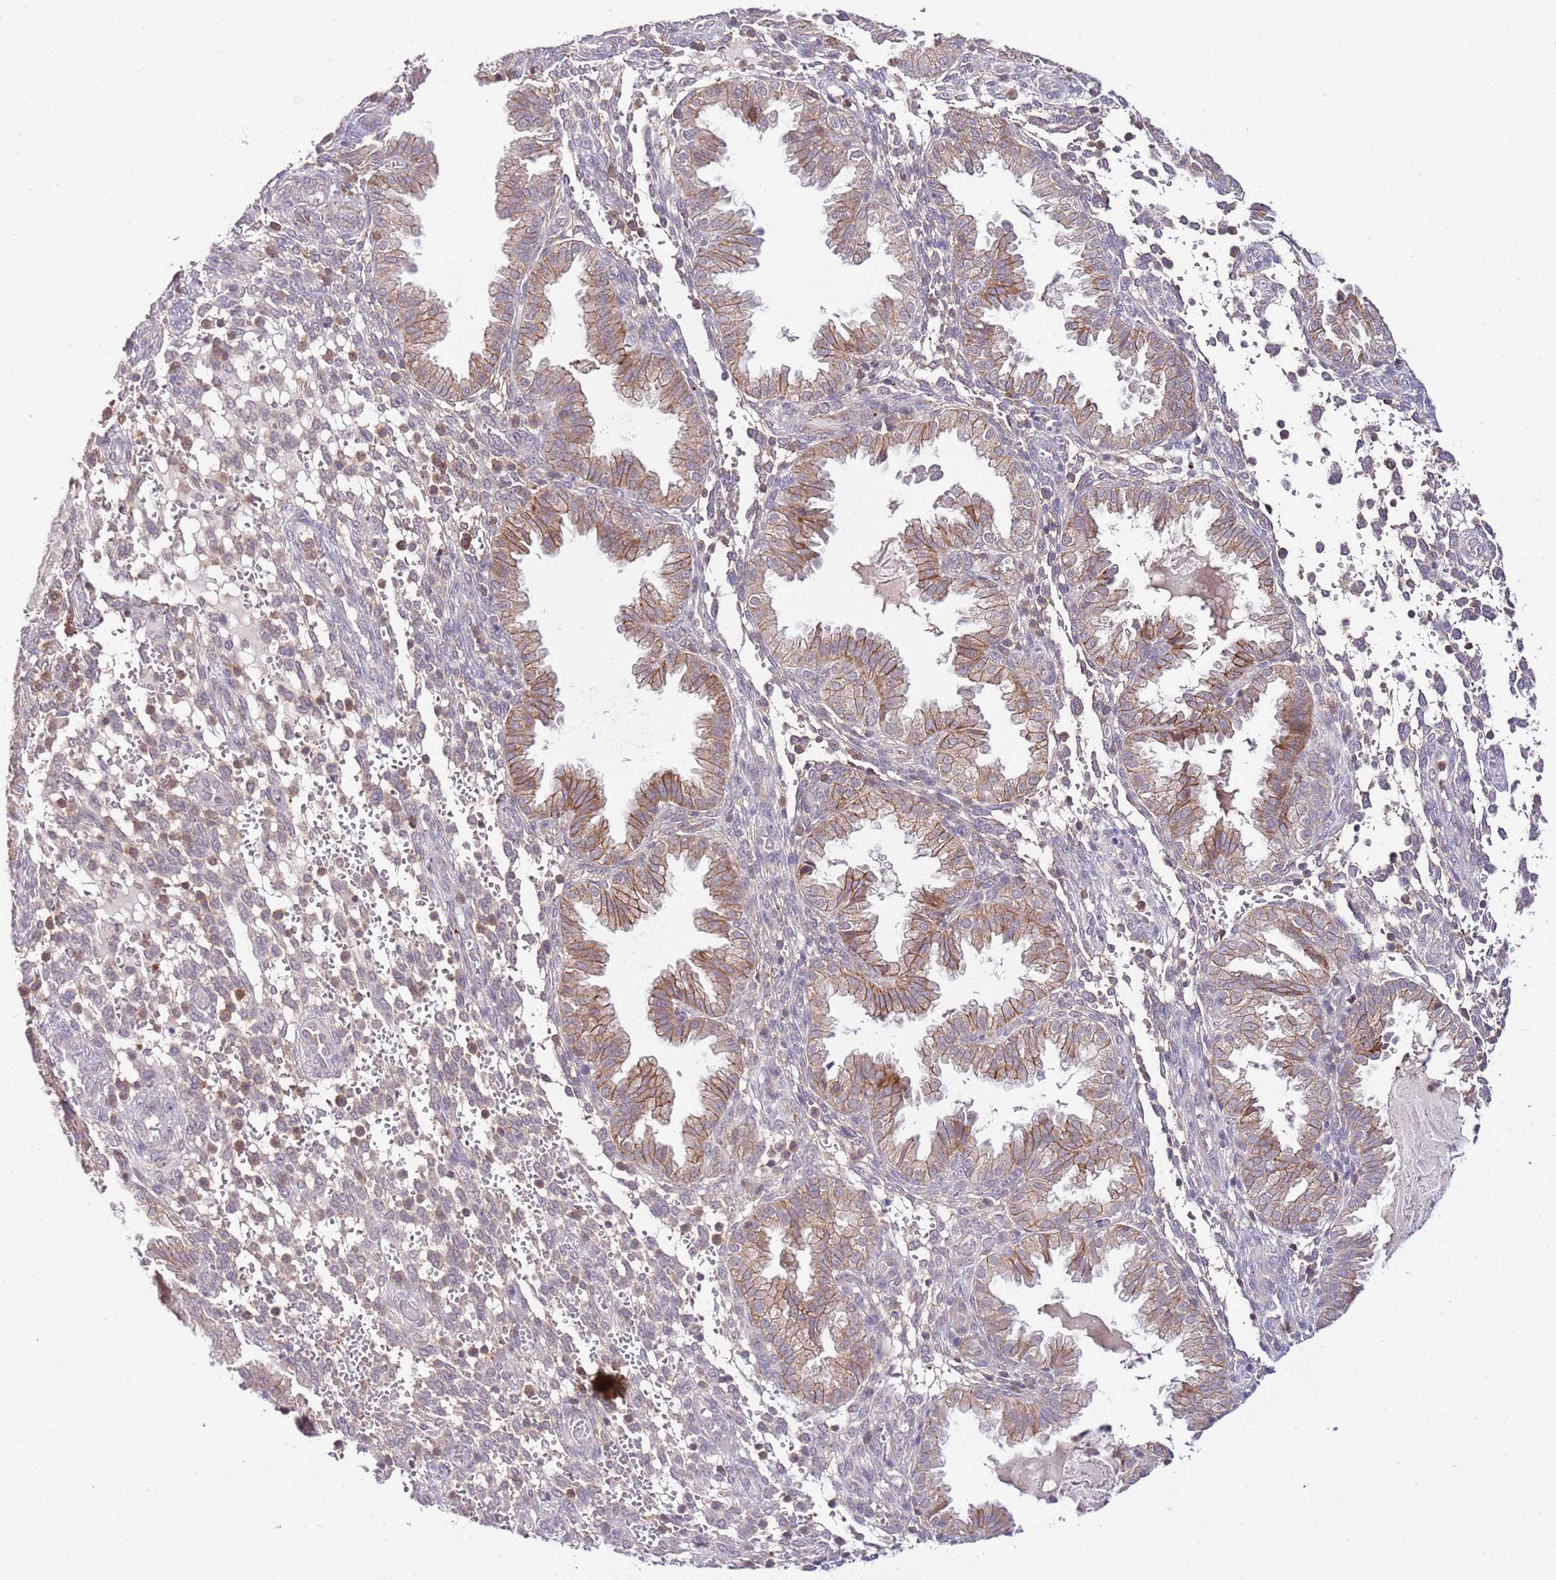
{"staining": {"intensity": "negative", "quantity": "none", "location": "none"}, "tissue": "endometrium", "cell_type": "Cells in endometrial stroma", "image_type": "normal", "snomed": [{"axis": "morphology", "description": "Normal tissue, NOS"}, {"axis": "topography", "description": "Endometrium"}], "caption": "This is an IHC histopathology image of normal human endometrium. There is no positivity in cells in endometrial stroma.", "gene": "EFHD1", "patient": {"sex": "female", "age": 33}}